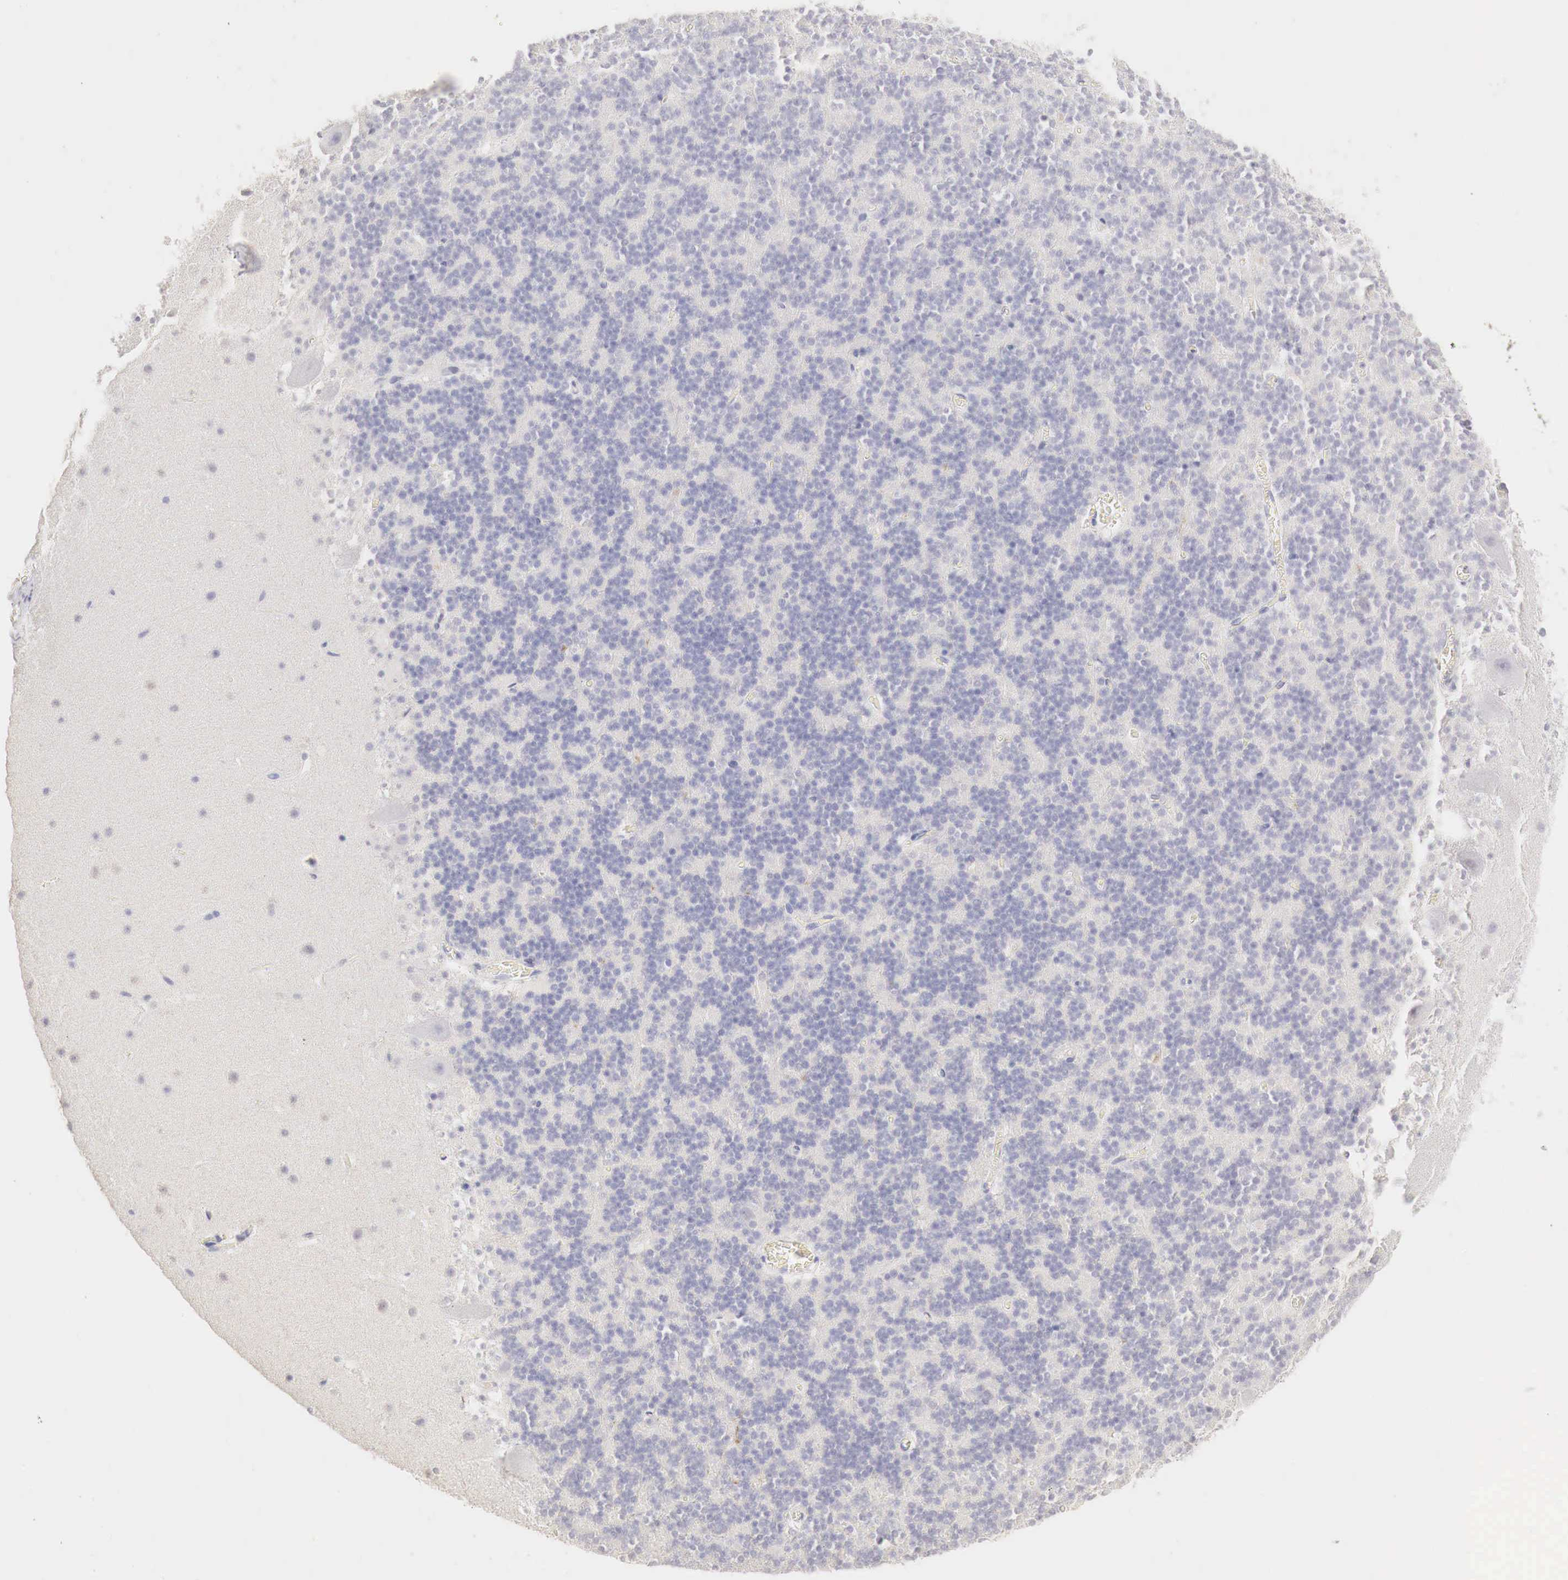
{"staining": {"intensity": "negative", "quantity": "none", "location": "none"}, "tissue": "cerebellum", "cell_type": "Cells in granular layer", "image_type": "normal", "snomed": [{"axis": "morphology", "description": "Normal tissue, NOS"}, {"axis": "topography", "description": "Cerebellum"}], "caption": "An immunohistochemistry (IHC) histopathology image of benign cerebellum is shown. There is no staining in cells in granular layer of cerebellum. (Stains: DAB (3,3'-diaminobenzidine) immunohistochemistry (IHC) with hematoxylin counter stain, Microscopy: brightfield microscopy at high magnification).", "gene": "OTC", "patient": {"sex": "male", "age": 45}}